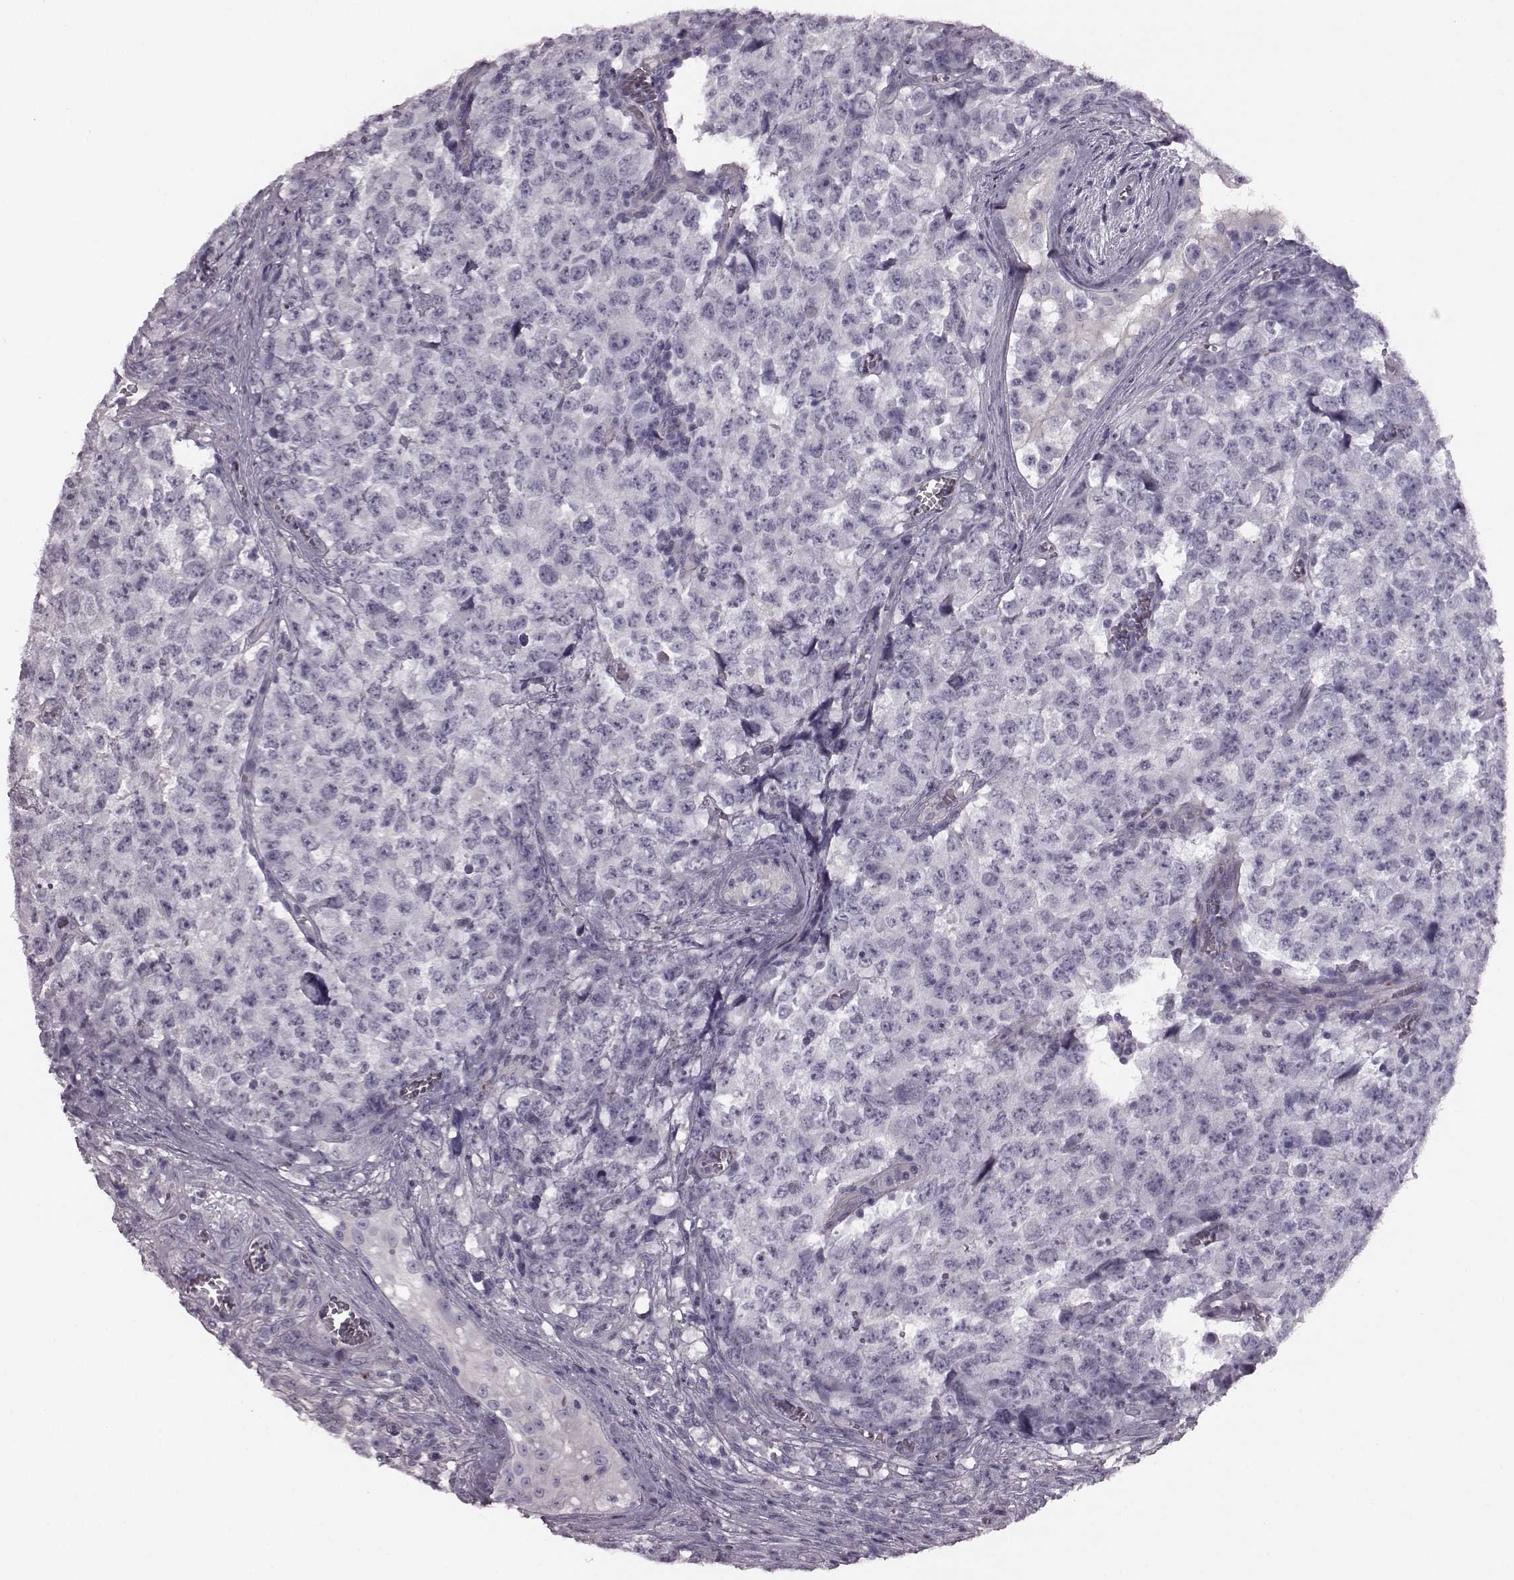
{"staining": {"intensity": "negative", "quantity": "none", "location": "none"}, "tissue": "testis cancer", "cell_type": "Tumor cells", "image_type": "cancer", "snomed": [{"axis": "morphology", "description": "Carcinoma, Embryonal, NOS"}, {"axis": "topography", "description": "Testis"}], "caption": "IHC image of human embryonal carcinoma (testis) stained for a protein (brown), which demonstrates no positivity in tumor cells.", "gene": "SNTG1", "patient": {"sex": "male", "age": 23}}